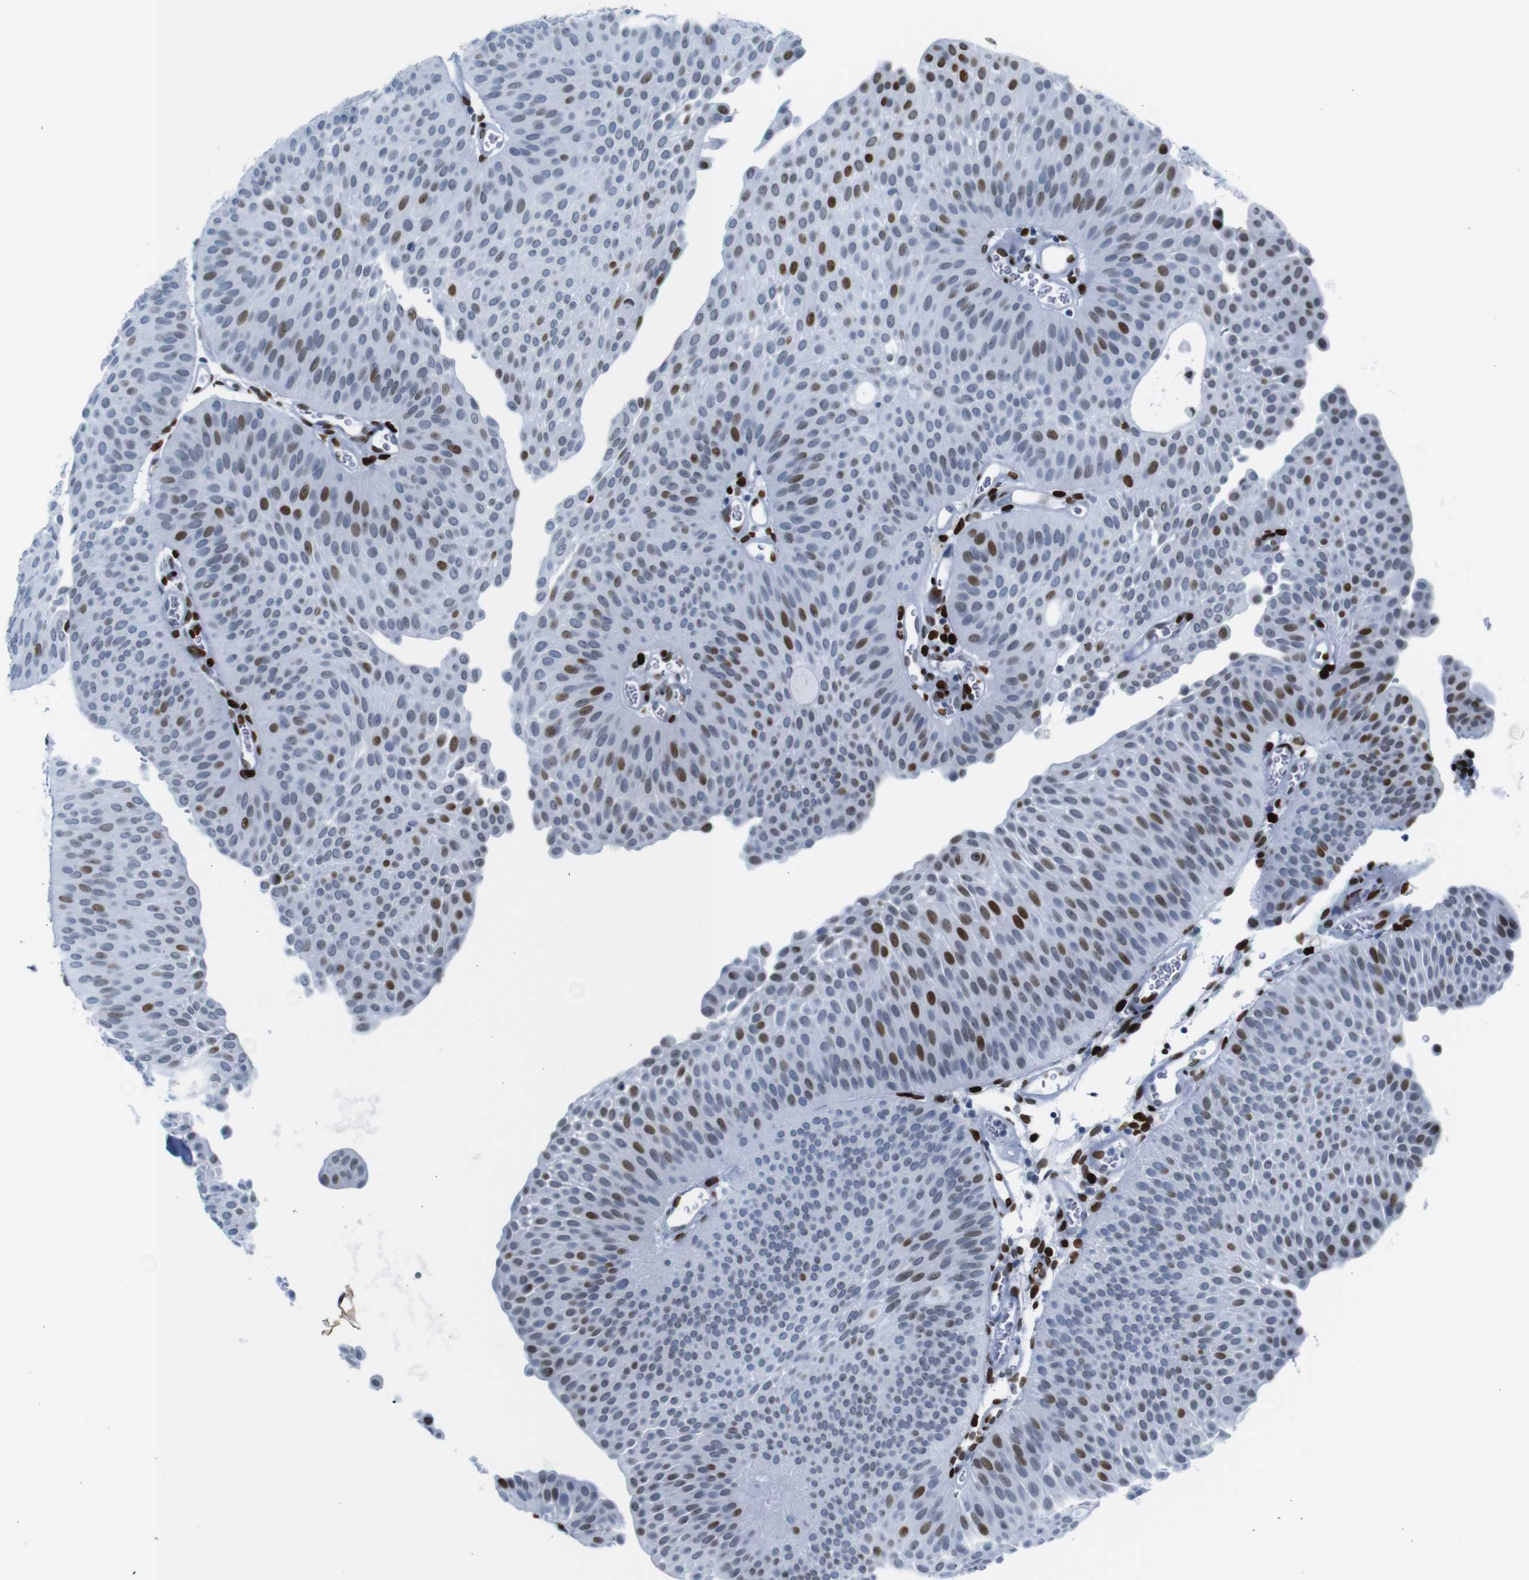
{"staining": {"intensity": "strong", "quantity": "25%-75%", "location": "nuclear"}, "tissue": "urothelial cancer", "cell_type": "Tumor cells", "image_type": "cancer", "snomed": [{"axis": "morphology", "description": "Urothelial carcinoma, Low grade"}, {"axis": "topography", "description": "Urinary bladder"}], "caption": "The photomicrograph shows staining of urothelial carcinoma (low-grade), revealing strong nuclear protein positivity (brown color) within tumor cells. (DAB (3,3'-diaminobenzidine) IHC with brightfield microscopy, high magnification).", "gene": "NPIPB15", "patient": {"sex": "female", "age": 60}}